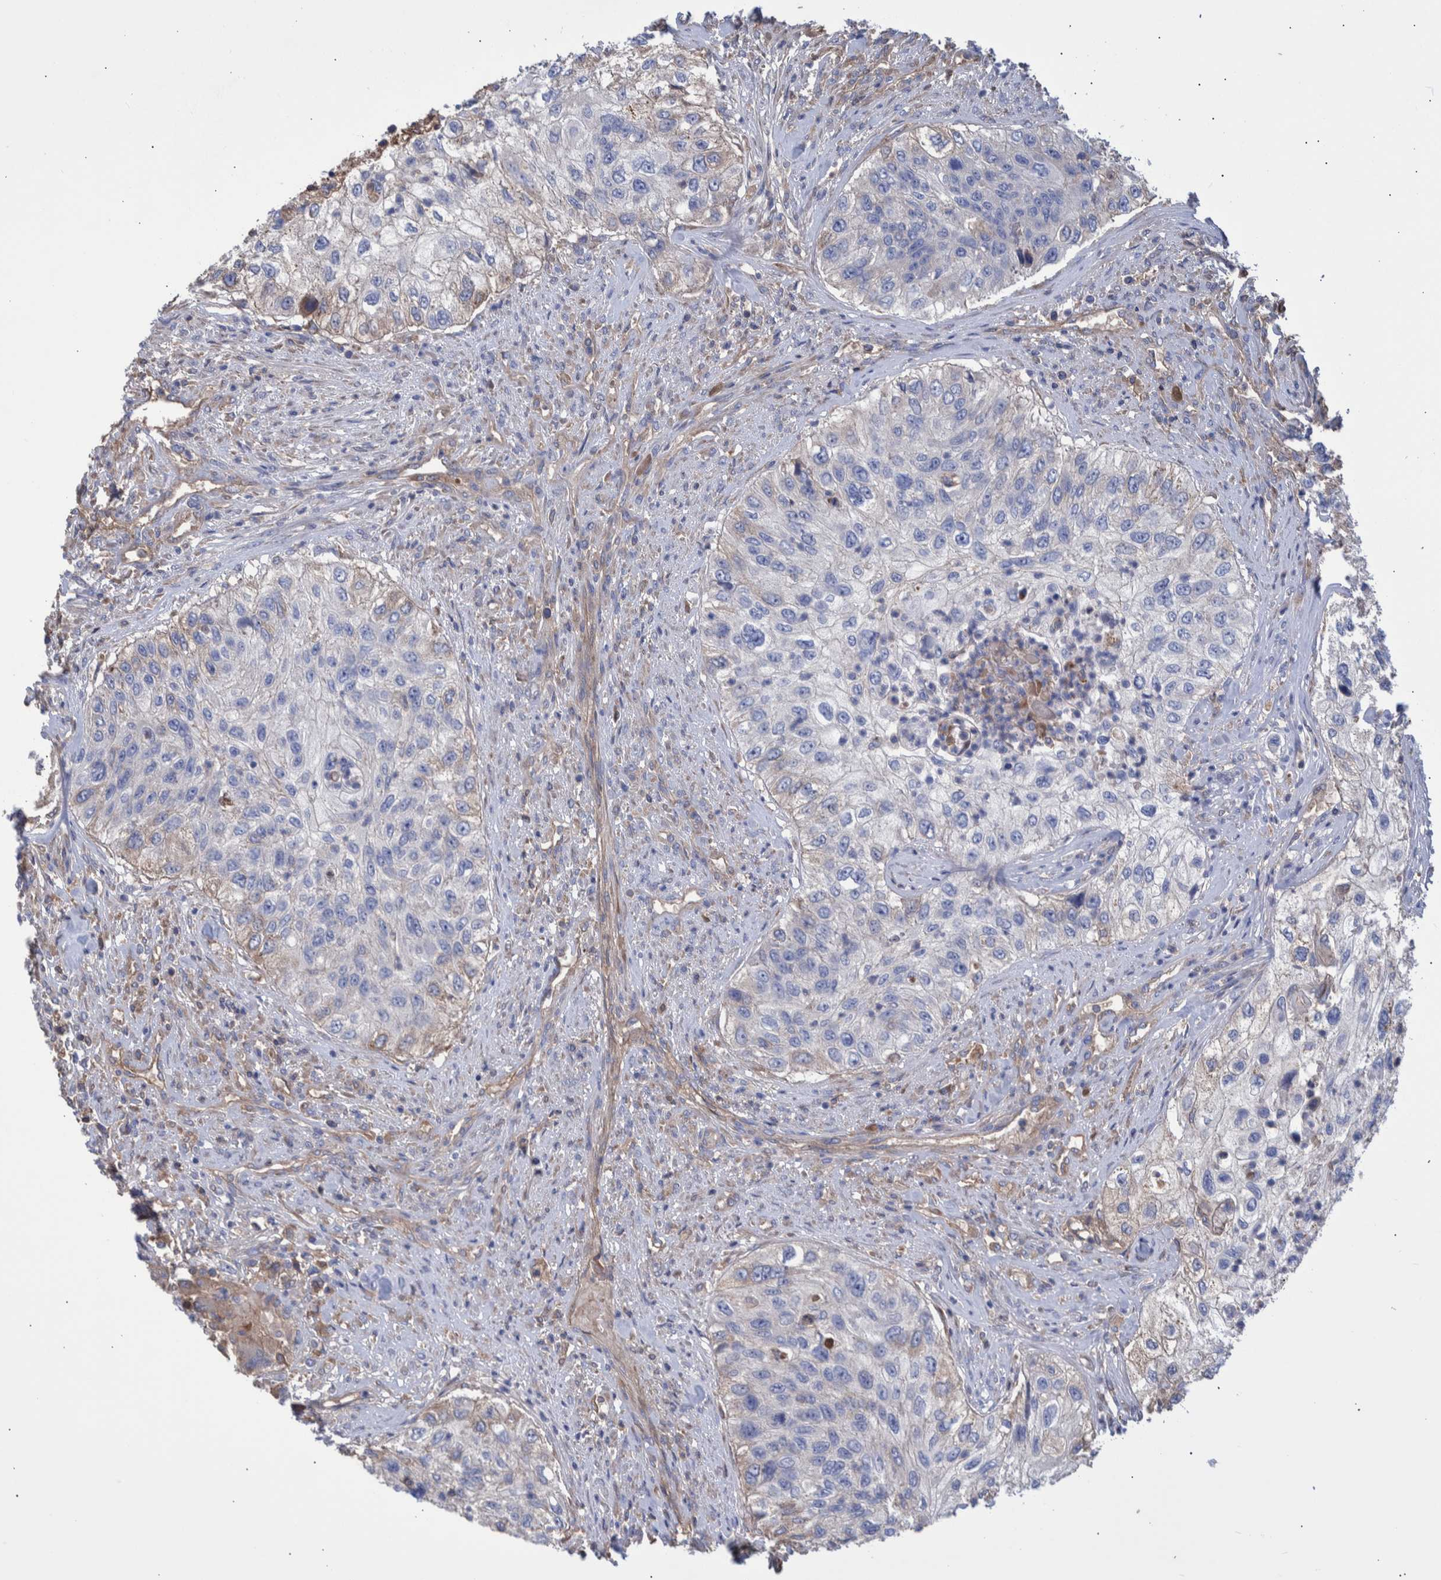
{"staining": {"intensity": "weak", "quantity": "<25%", "location": "cytoplasmic/membranous"}, "tissue": "urothelial cancer", "cell_type": "Tumor cells", "image_type": "cancer", "snomed": [{"axis": "morphology", "description": "Urothelial carcinoma, High grade"}, {"axis": "topography", "description": "Urinary bladder"}], "caption": "IHC image of human high-grade urothelial carcinoma stained for a protein (brown), which displays no positivity in tumor cells.", "gene": "DLL4", "patient": {"sex": "female", "age": 60}}